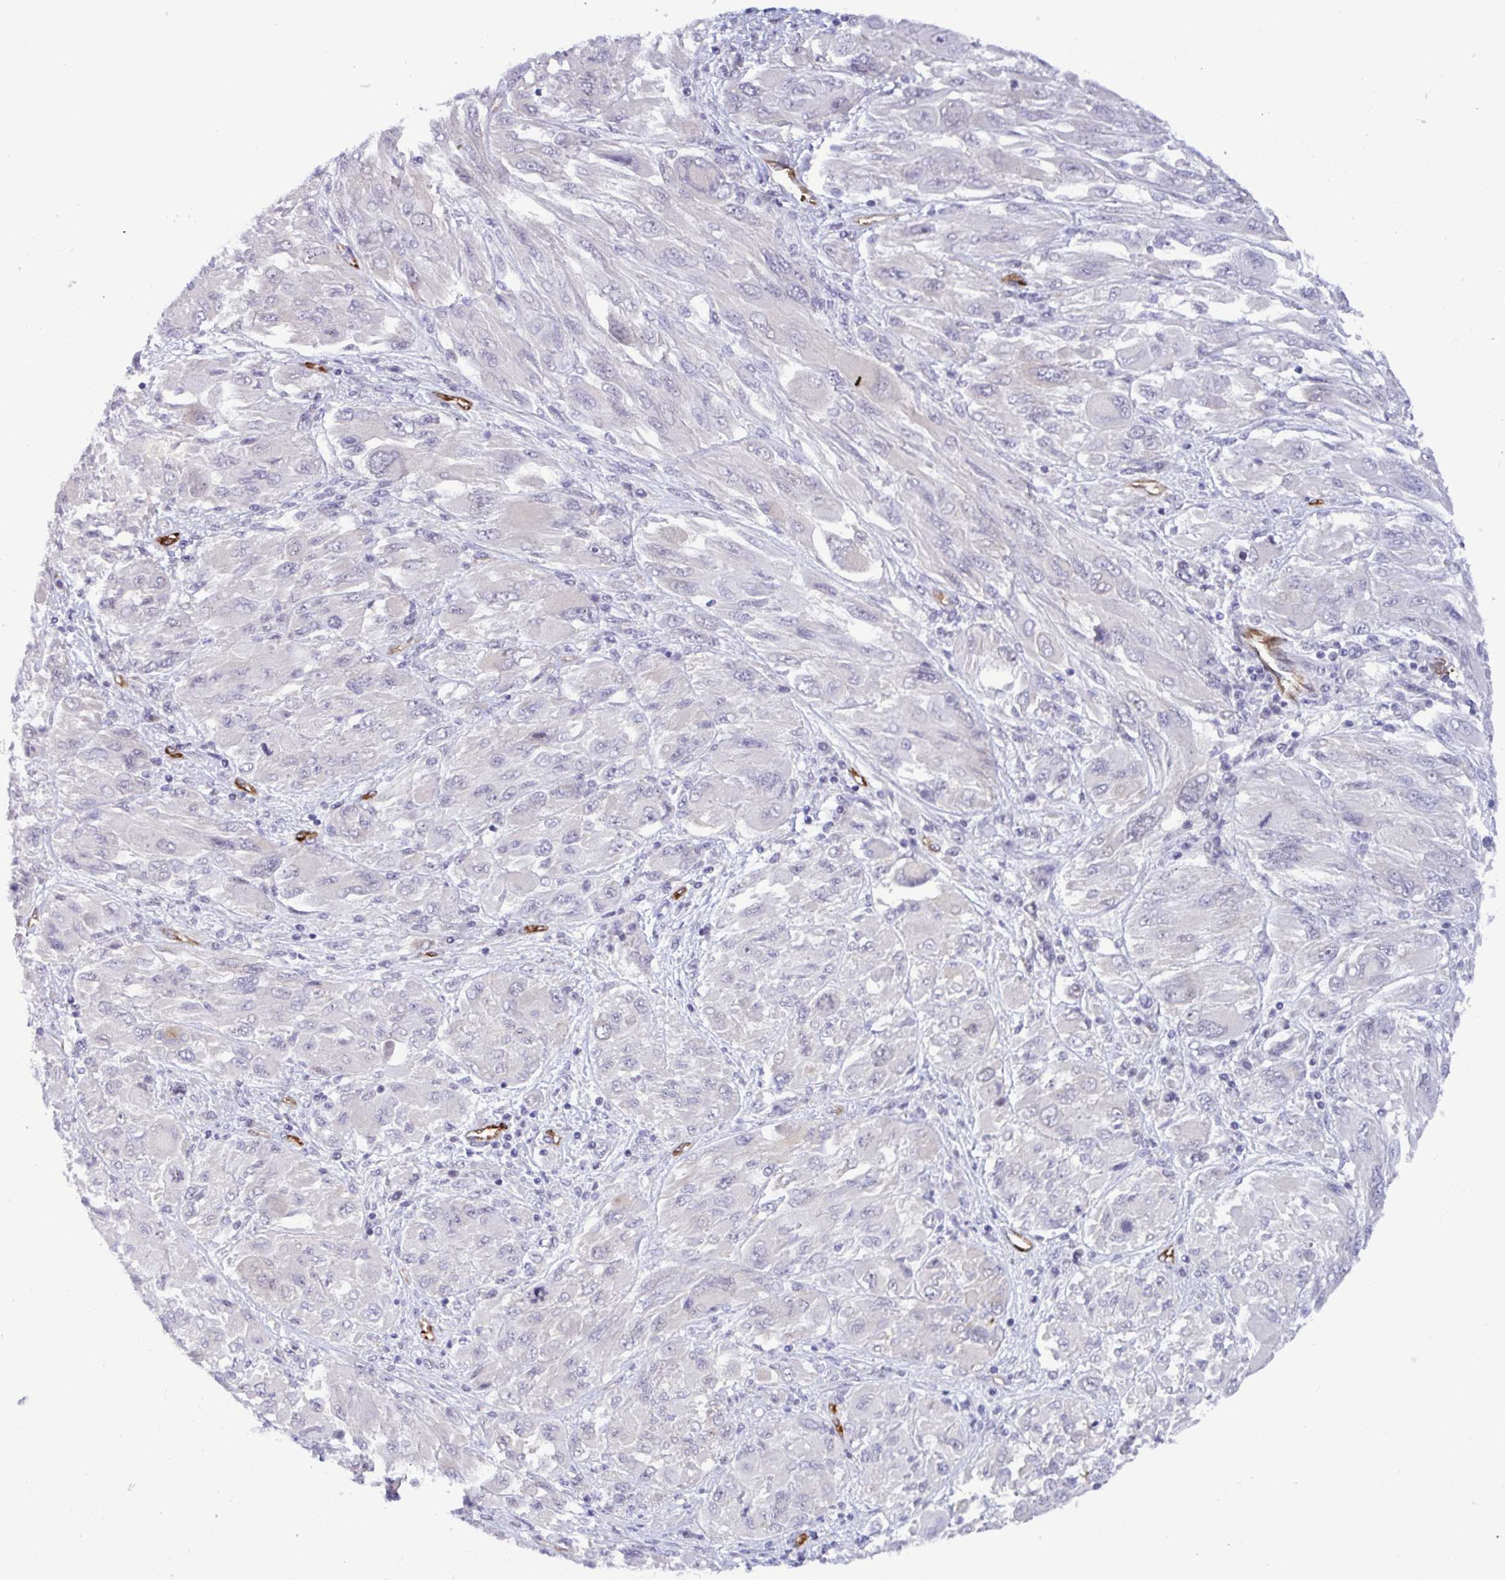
{"staining": {"intensity": "negative", "quantity": "none", "location": "none"}, "tissue": "melanoma", "cell_type": "Tumor cells", "image_type": "cancer", "snomed": [{"axis": "morphology", "description": "Malignant melanoma, NOS"}, {"axis": "topography", "description": "Skin"}], "caption": "The histopathology image shows no significant expression in tumor cells of melanoma.", "gene": "EML1", "patient": {"sex": "female", "age": 91}}